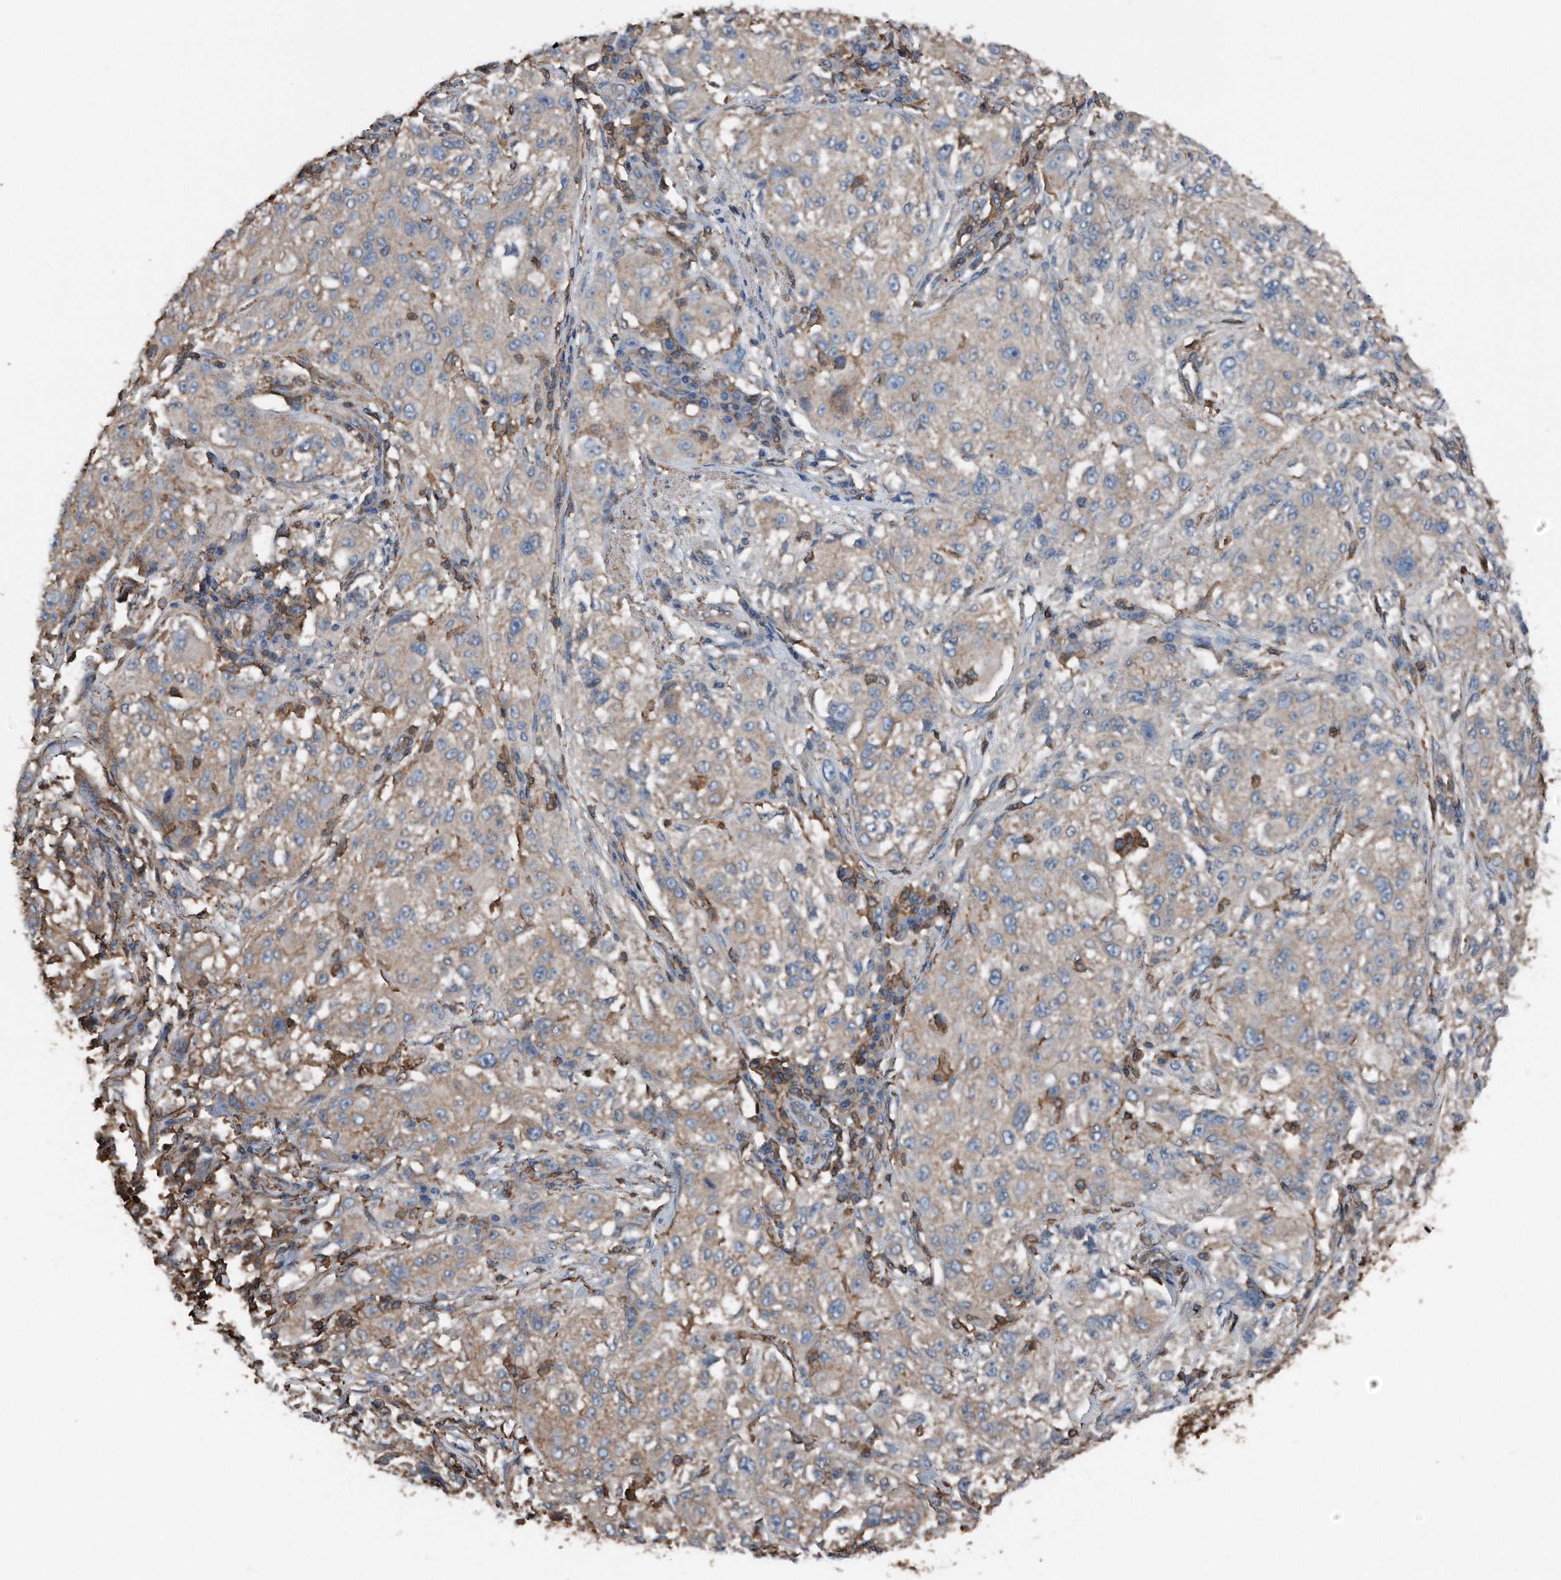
{"staining": {"intensity": "moderate", "quantity": ">75%", "location": "cytoplasmic/membranous"}, "tissue": "melanoma", "cell_type": "Tumor cells", "image_type": "cancer", "snomed": [{"axis": "morphology", "description": "Necrosis, NOS"}, {"axis": "morphology", "description": "Malignant melanoma, NOS"}, {"axis": "topography", "description": "Skin"}], "caption": "Melanoma was stained to show a protein in brown. There is medium levels of moderate cytoplasmic/membranous expression in about >75% of tumor cells.", "gene": "RSPO3", "patient": {"sex": "female", "age": 87}}